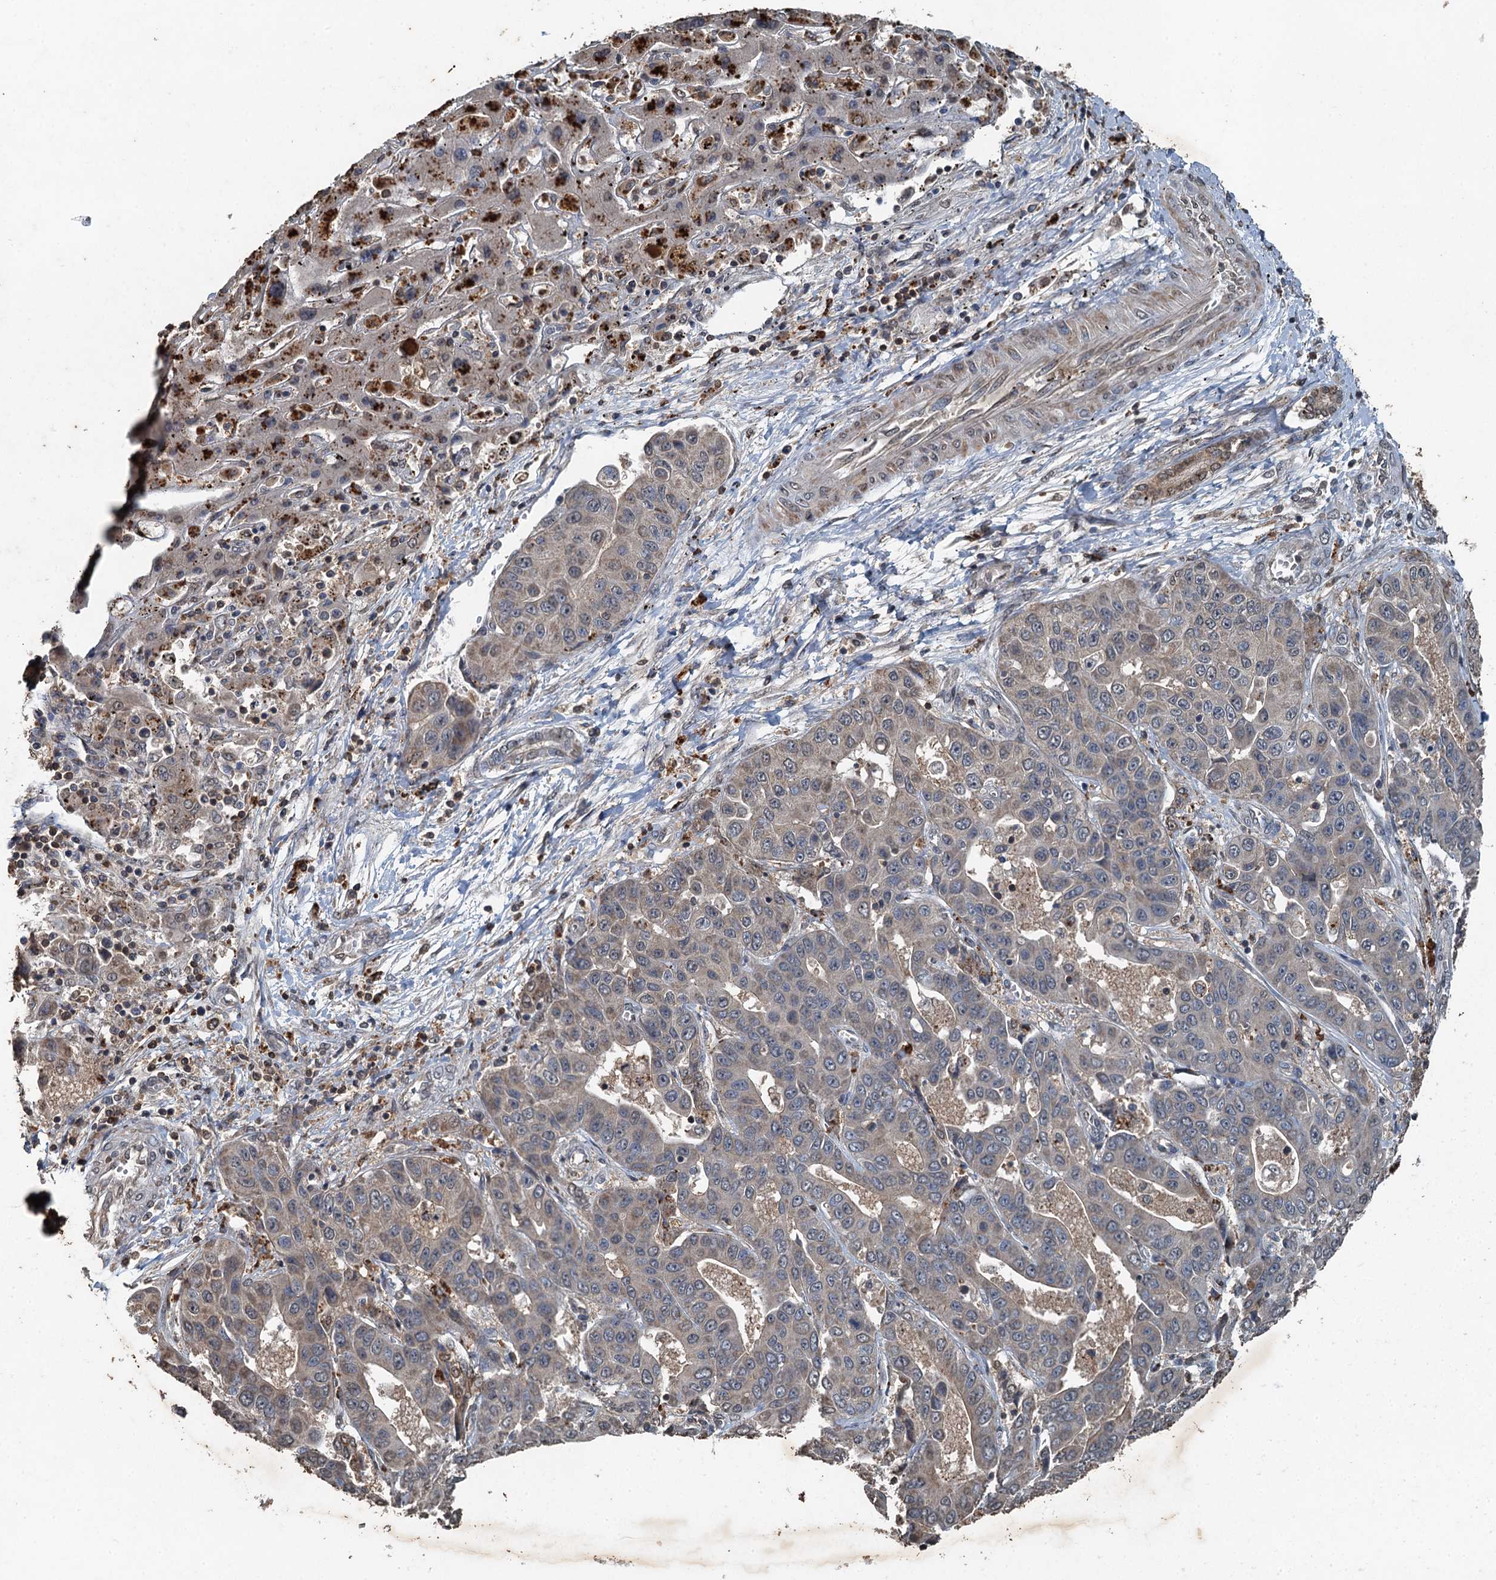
{"staining": {"intensity": "negative", "quantity": "none", "location": "none"}, "tissue": "liver cancer", "cell_type": "Tumor cells", "image_type": "cancer", "snomed": [{"axis": "morphology", "description": "Cholangiocarcinoma"}, {"axis": "topography", "description": "Liver"}], "caption": "This is an IHC photomicrograph of human cholangiocarcinoma (liver). There is no positivity in tumor cells.", "gene": "TCTN1", "patient": {"sex": "female", "age": 52}}